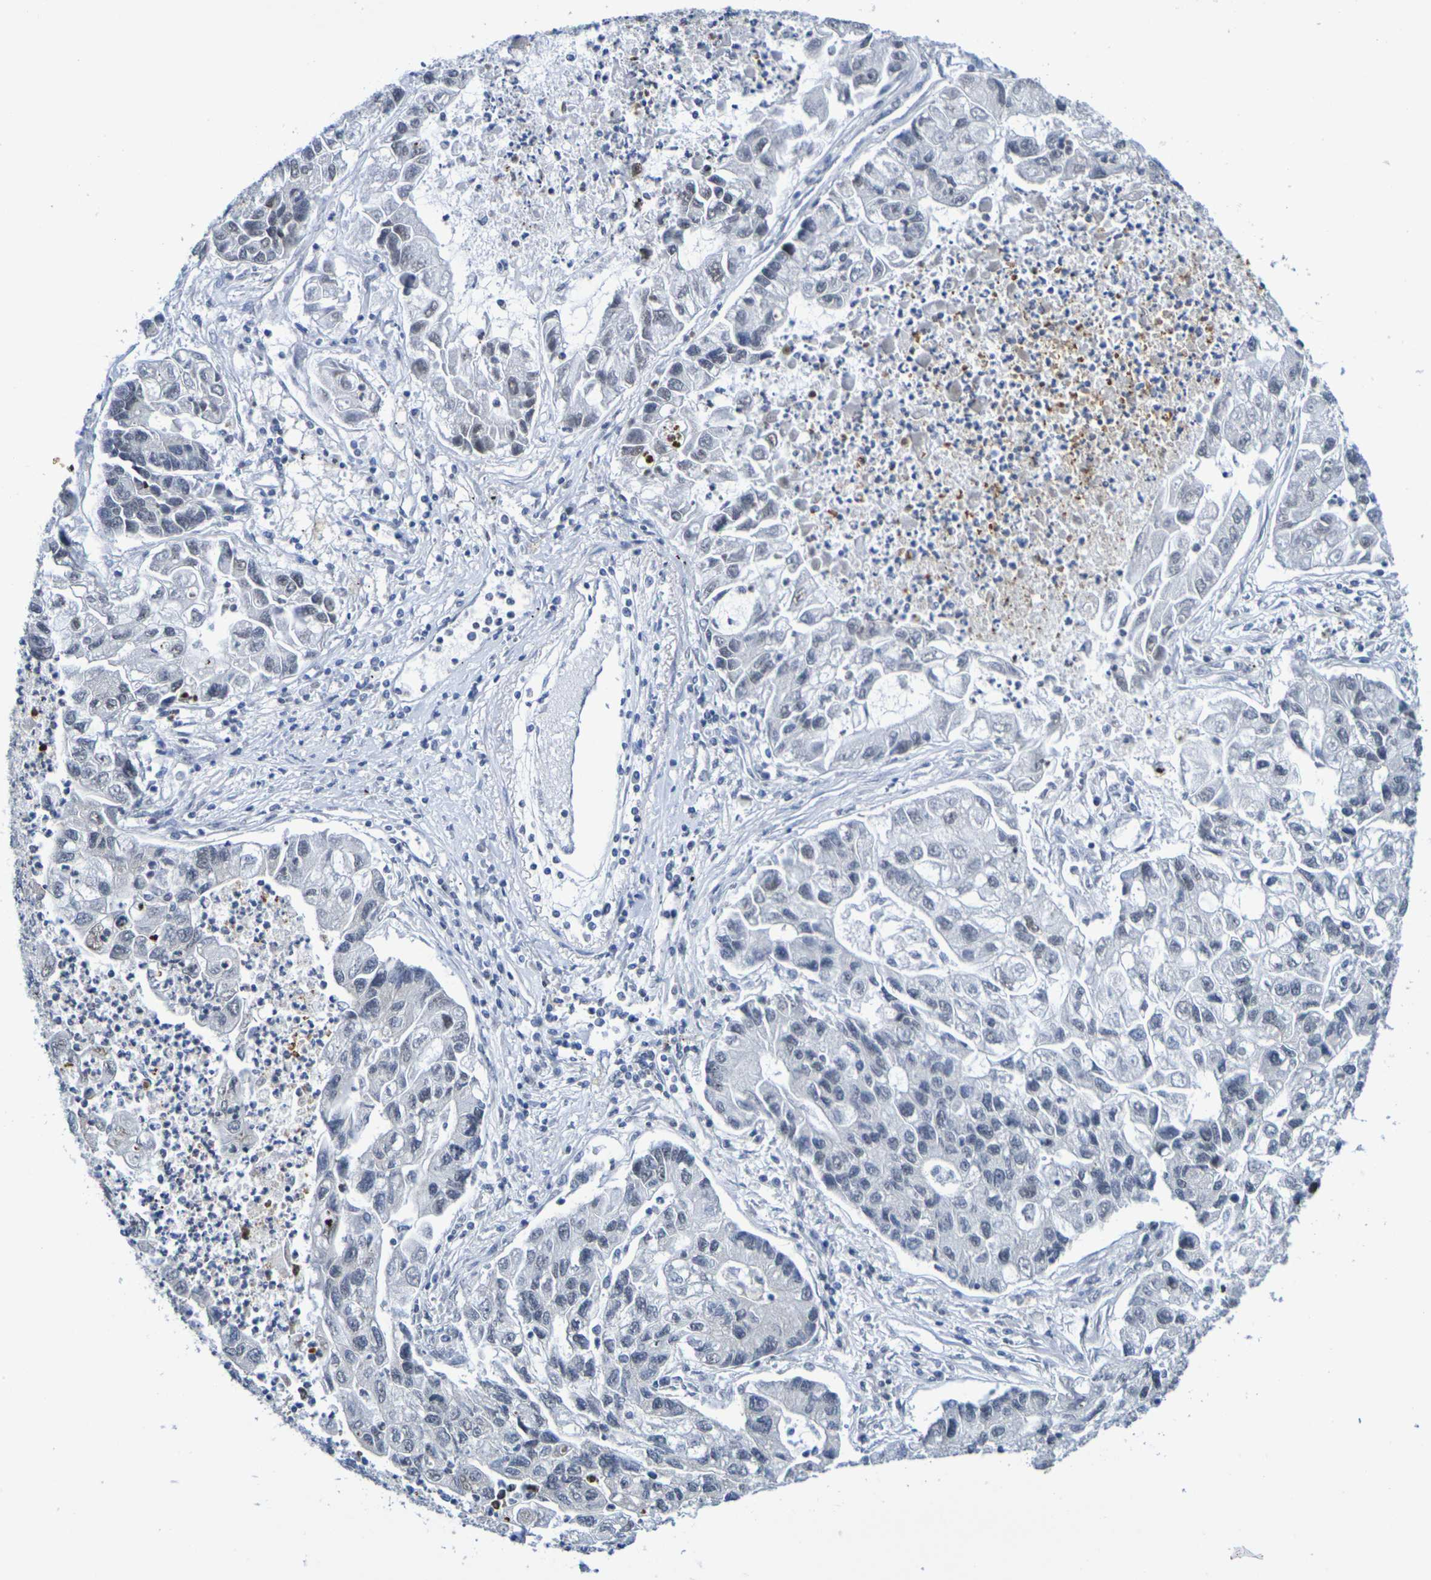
{"staining": {"intensity": "negative", "quantity": "none", "location": "none"}, "tissue": "lung cancer", "cell_type": "Tumor cells", "image_type": "cancer", "snomed": [{"axis": "morphology", "description": "Adenocarcinoma, NOS"}, {"axis": "topography", "description": "Lung"}], "caption": "Immunohistochemistry of lung adenocarcinoma demonstrates no staining in tumor cells. (Immunohistochemistry (ihc), brightfield microscopy, high magnification).", "gene": "CHRNB1", "patient": {"sex": "female", "age": 51}}